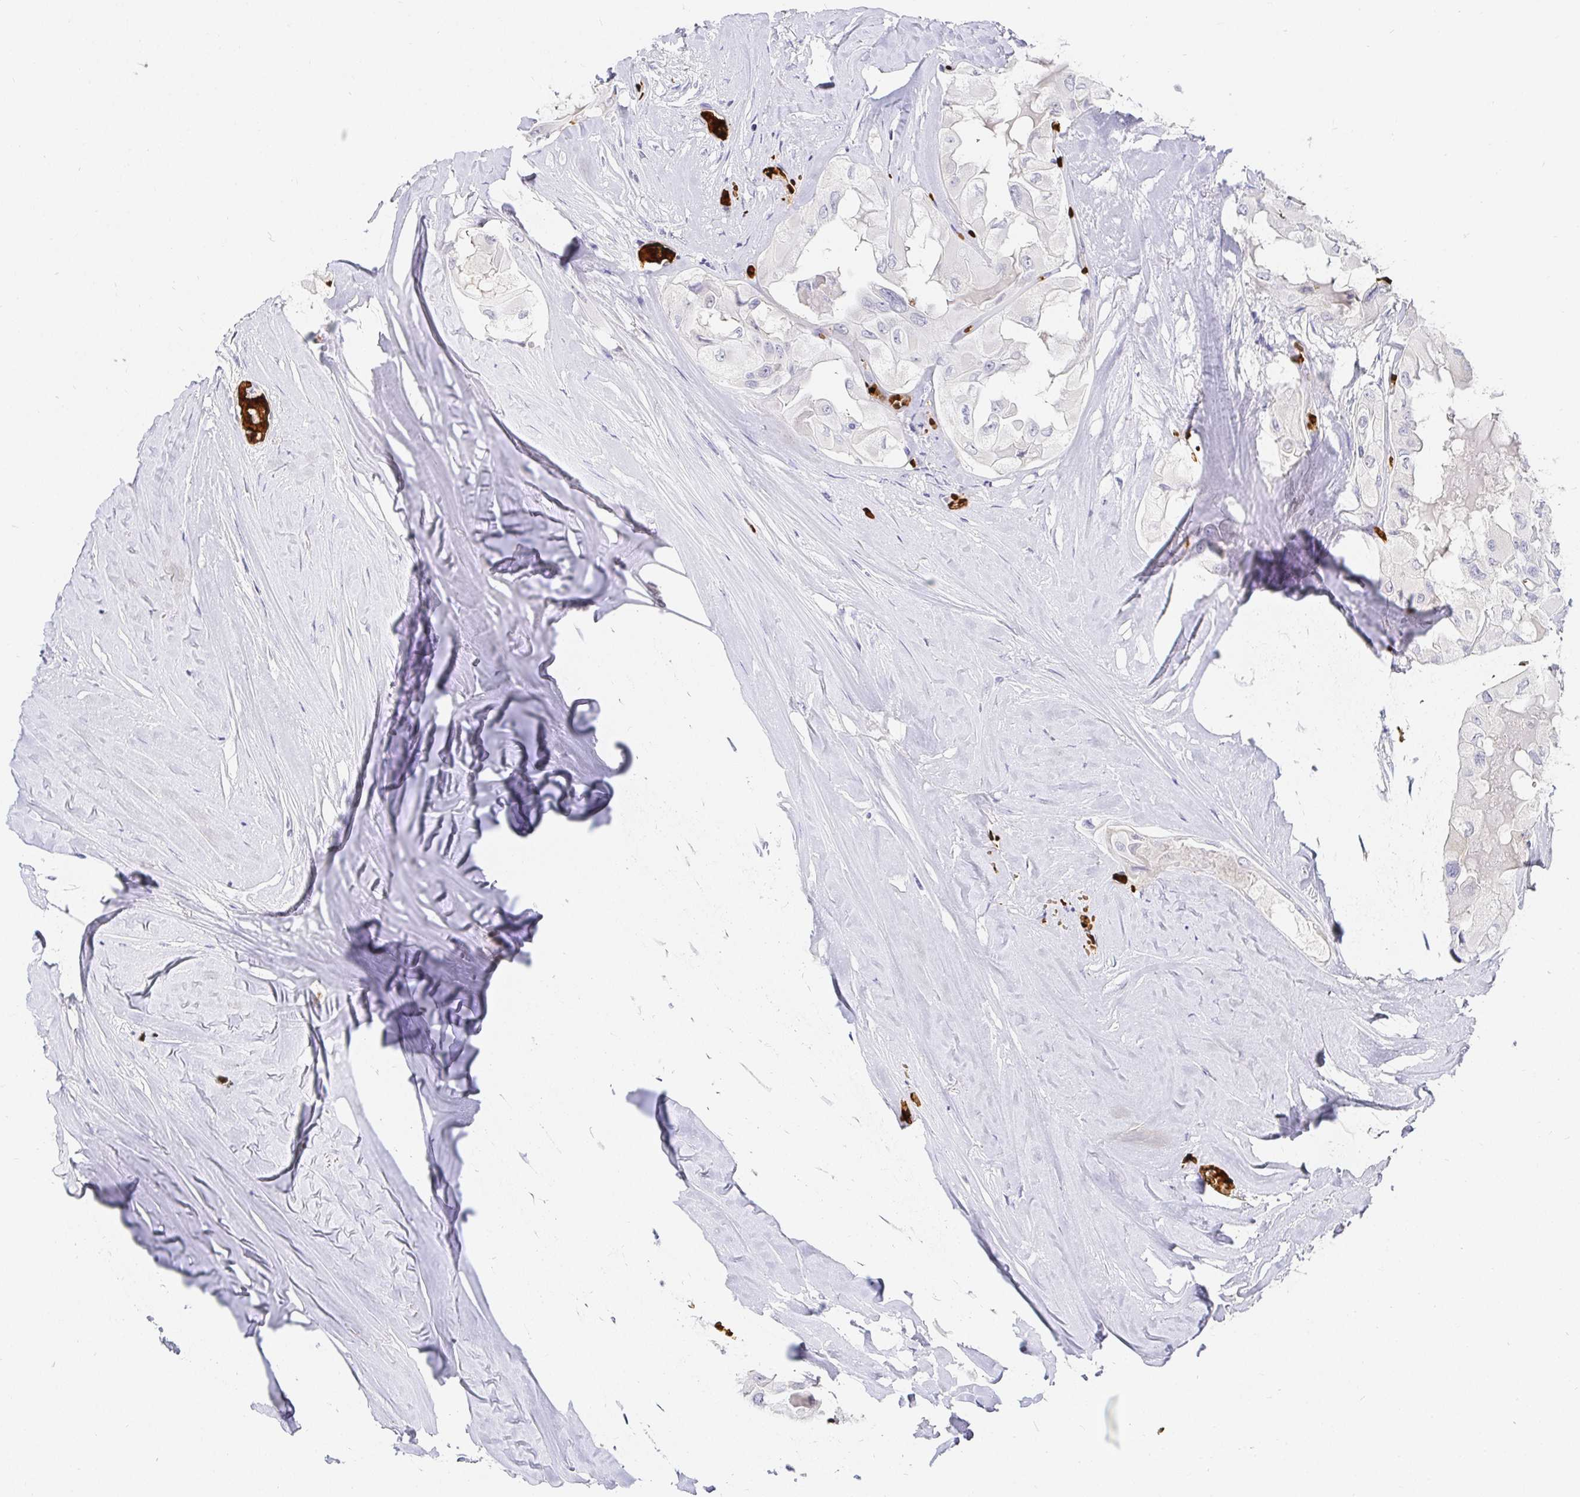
{"staining": {"intensity": "negative", "quantity": "none", "location": "none"}, "tissue": "thyroid cancer", "cell_type": "Tumor cells", "image_type": "cancer", "snomed": [{"axis": "morphology", "description": "Normal tissue, NOS"}, {"axis": "morphology", "description": "Papillary adenocarcinoma, NOS"}, {"axis": "topography", "description": "Thyroid gland"}], "caption": "Tumor cells are negative for protein expression in human thyroid cancer.", "gene": "FGF21", "patient": {"sex": "female", "age": 59}}